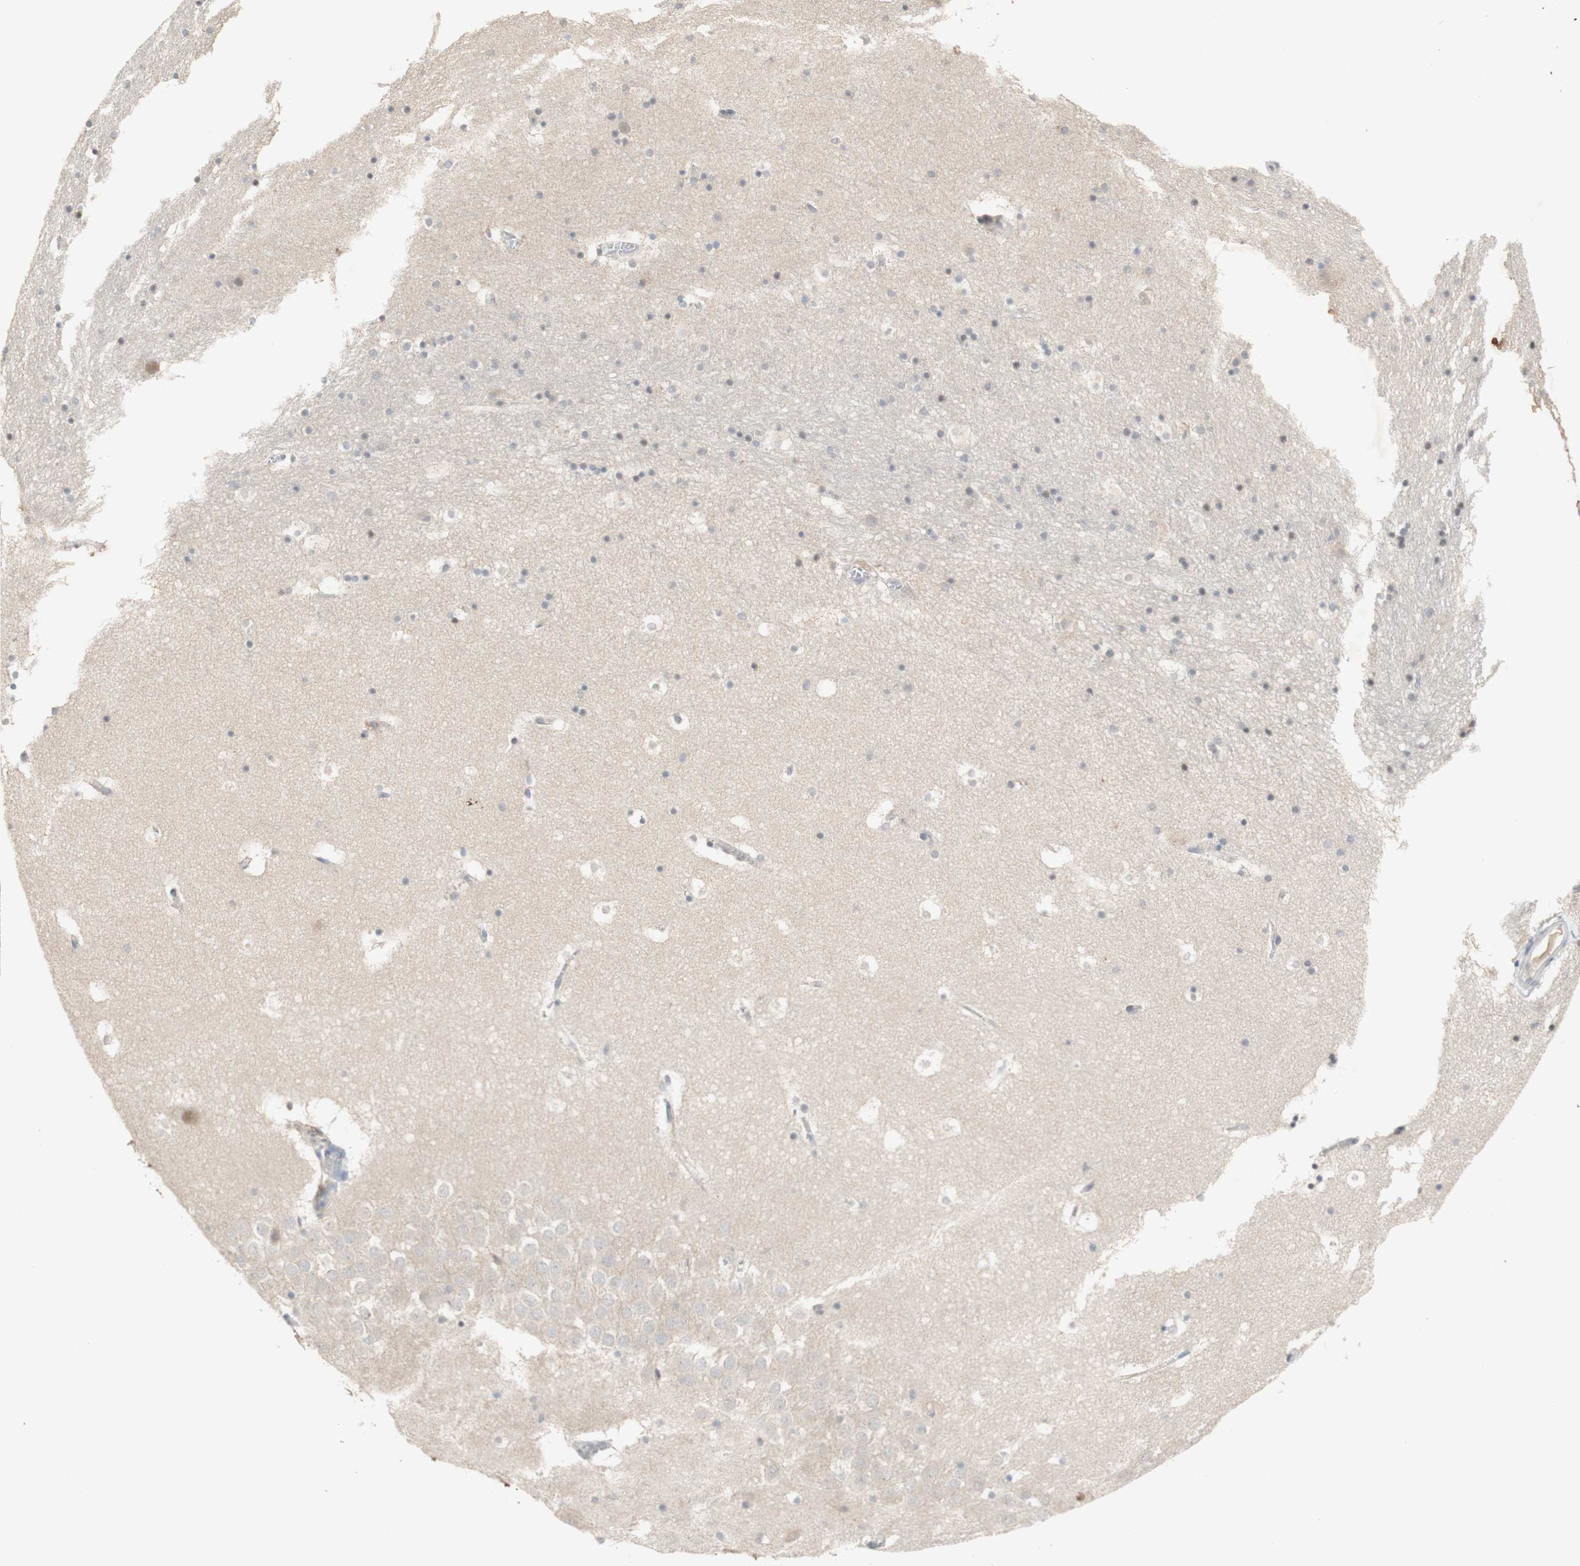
{"staining": {"intensity": "weak", "quantity": "25%-75%", "location": "nuclear"}, "tissue": "hippocampus", "cell_type": "Glial cells", "image_type": "normal", "snomed": [{"axis": "morphology", "description": "Normal tissue, NOS"}, {"axis": "topography", "description": "Hippocampus"}], "caption": "DAB immunohistochemical staining of benign hippocampus demonstrates weak nuclear protein staining in approximately 25%-75% of glial cells.", "gene": "GLI1", "patient": {"sex": "male", "age": 45}}